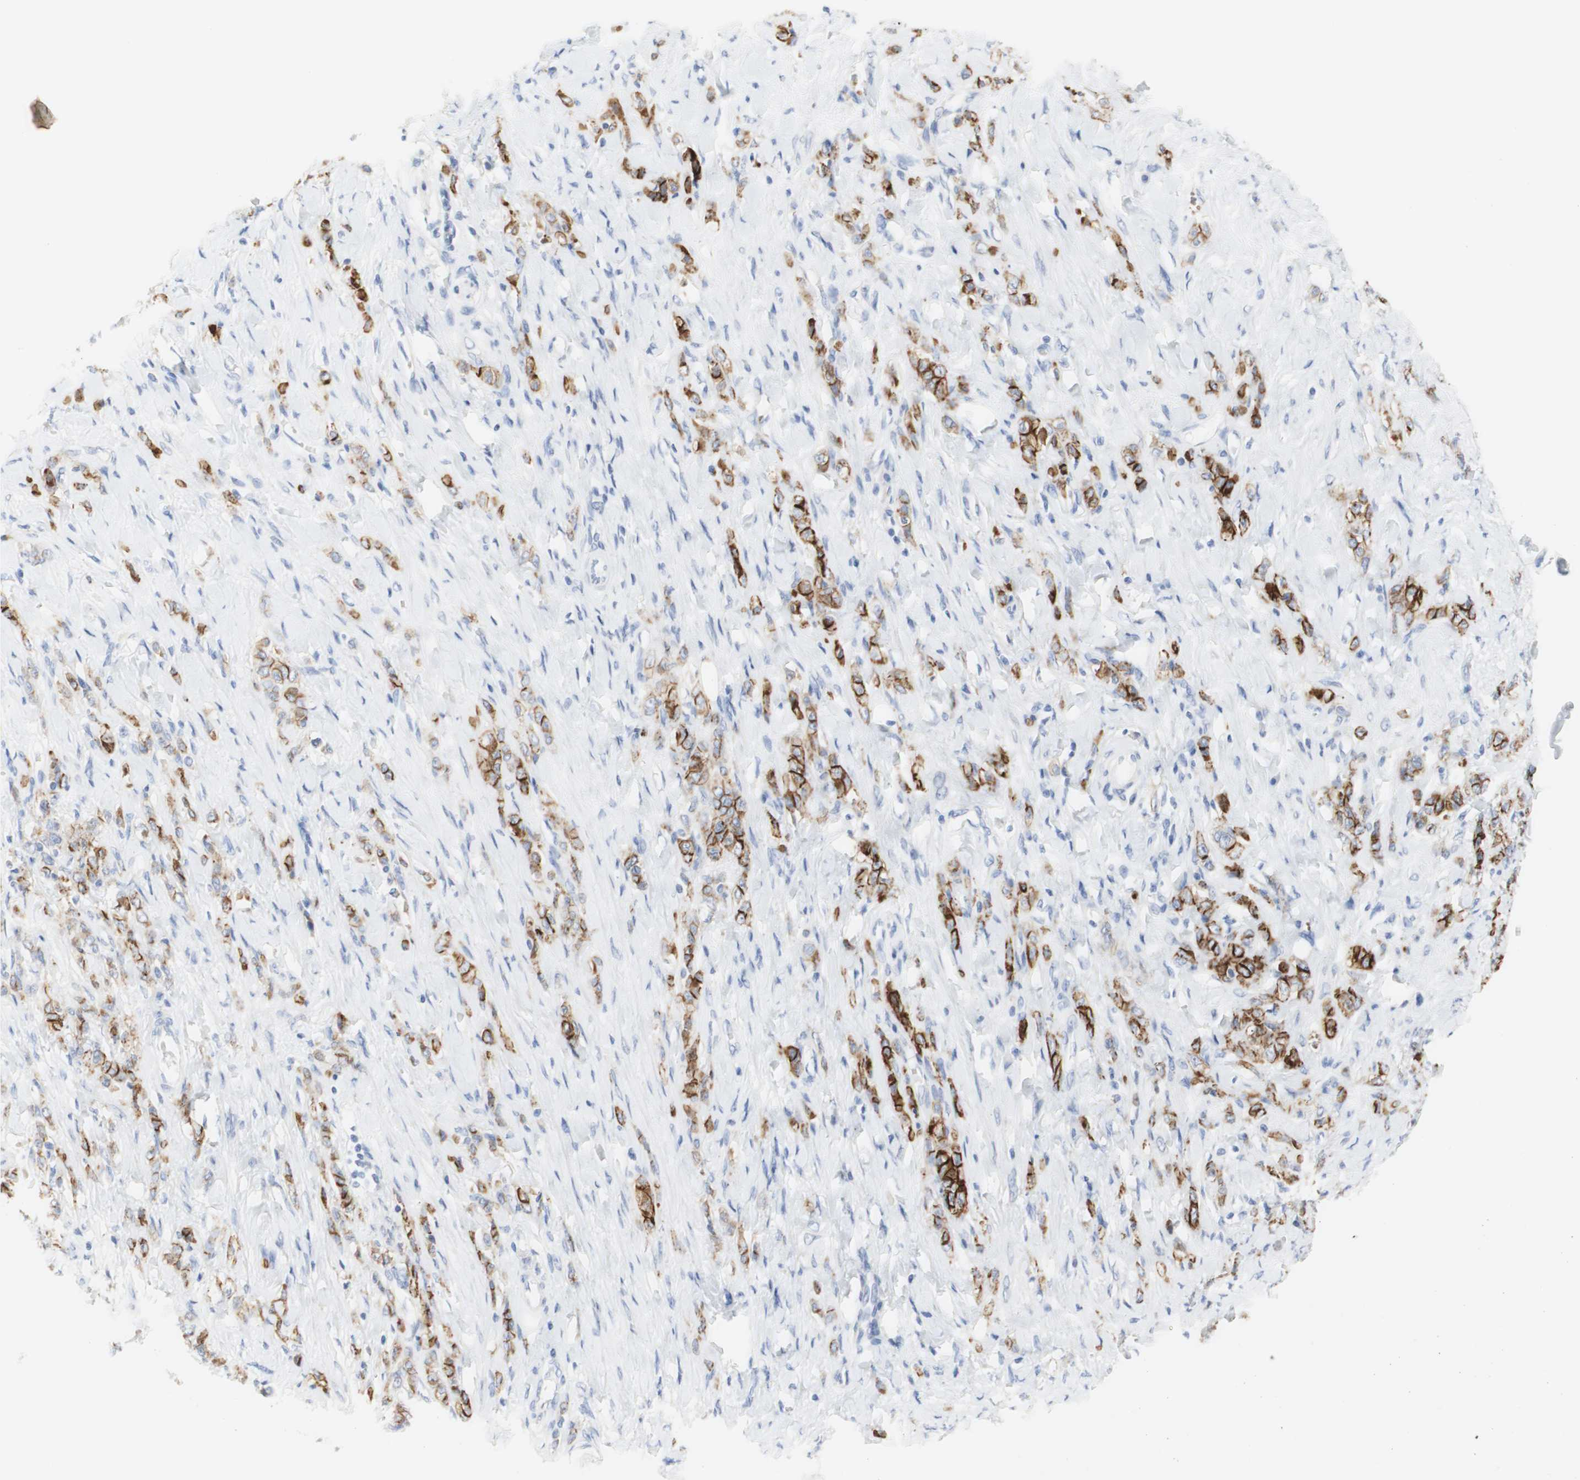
{"staining": {"intensity": "strong", "quantity": "25%-75%", "location": "cytoplasmic/membranous"}, "tissue": "stomach cancer", "cell_type": "Tumor cells", "image_type": "cancer", "snomed": [{"axis": "morphology", "description": "Adenocarcinoma, NOS"}, {"axis": "topography", "description": "Stomach"}], "caption": "Stomach cancer stained with a brown dye displays strong cytoplasmic/membranous positive positivity in about 25%-75% of tumor cells.", "gene": "DSC2", "patient": {"sex": "male", "age": 82}}